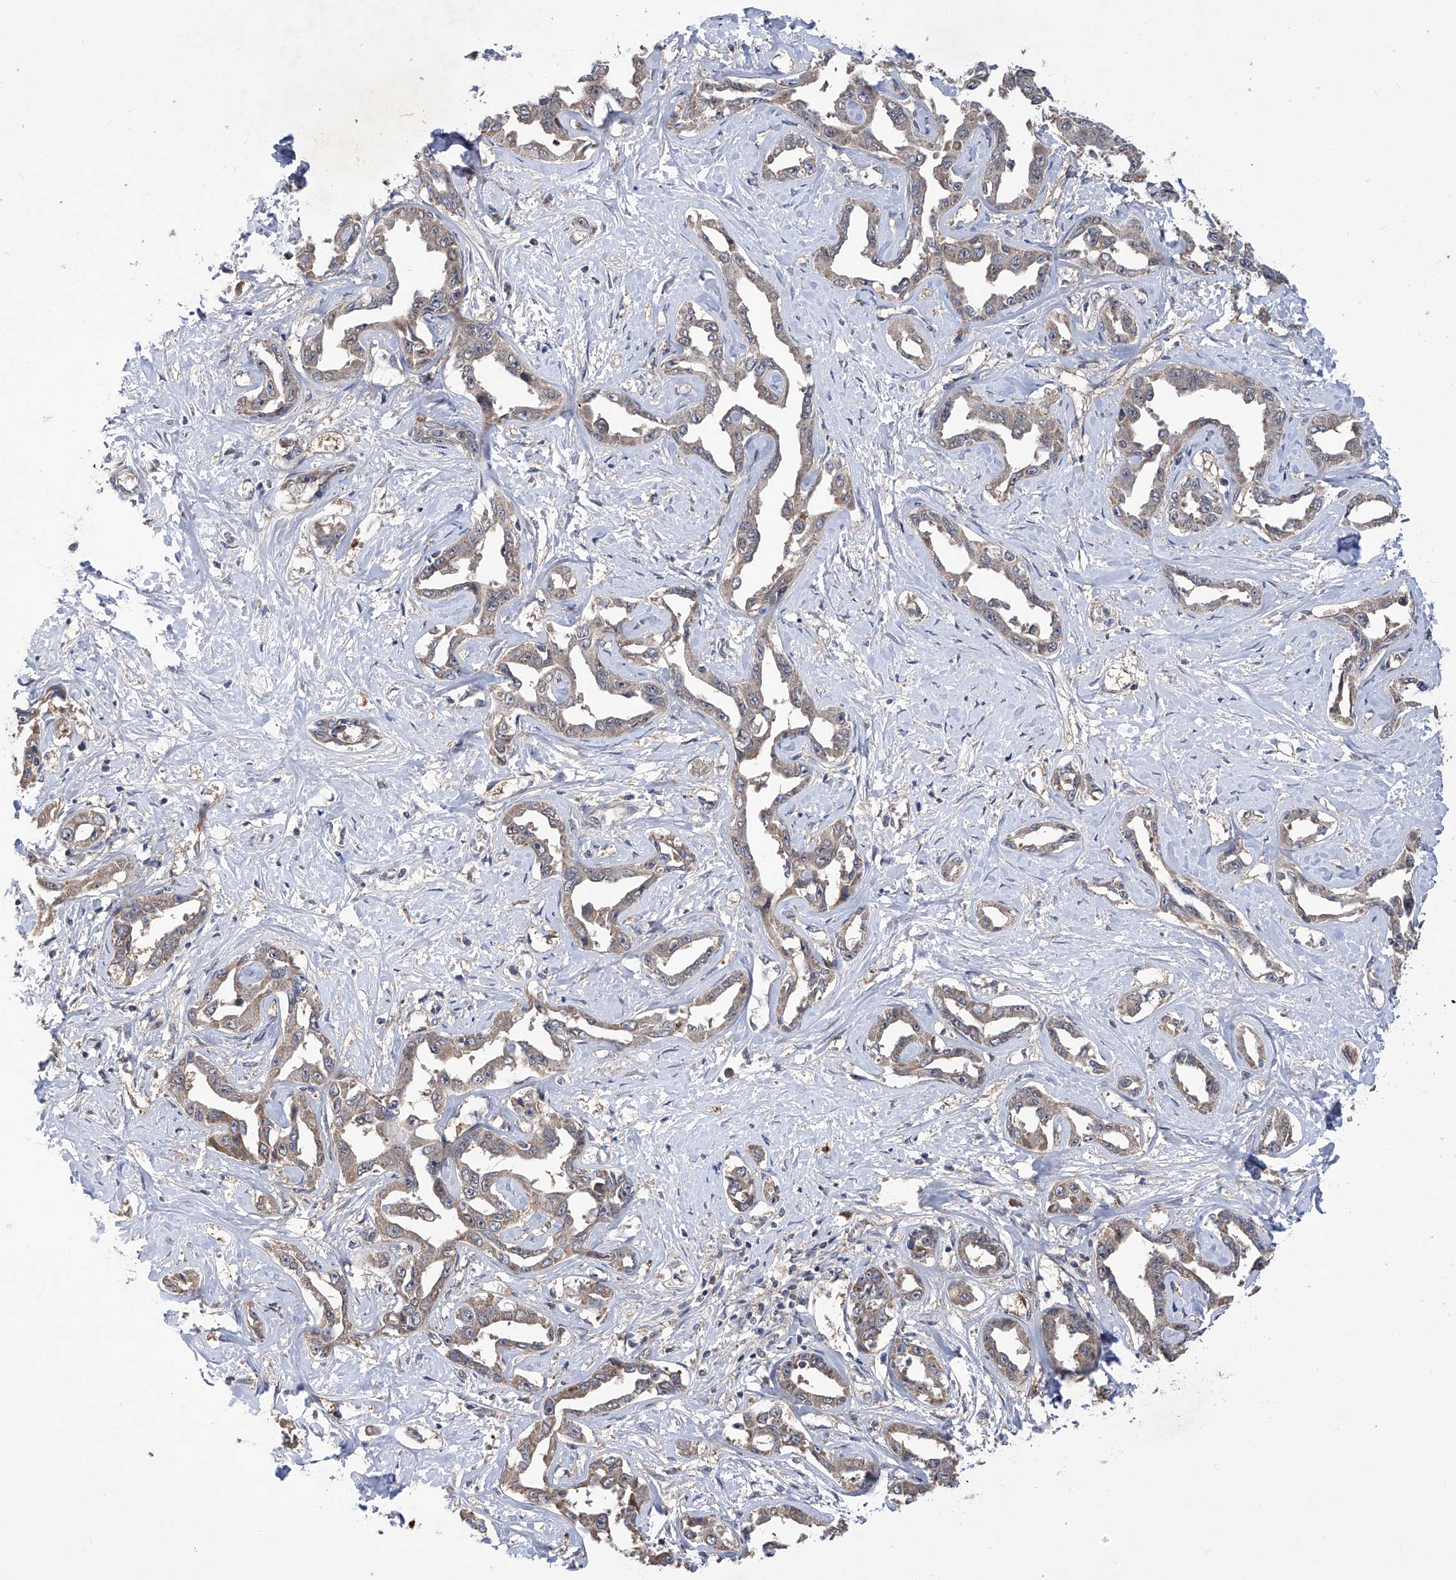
{"staining": {"intensity": "weak", "quantity": ">75%", "location": "cytoplasmic/membranous"}, "tissue": "liver cancer", "cell_type": "Tumor cells", "image_type": "cancer", "snomed": [{"axis": "morphology", "description": "Cholangiocarcinoma"}, {"axis": "topography", "description": "Liver"}], "caption": "Weak cytoplasmic/membranous staining is present in approximately >75% of tumor cells in cholangiocarcinoma (liver).", "gene": "USP45", "patient": {"sex": "male", "age": 59}}